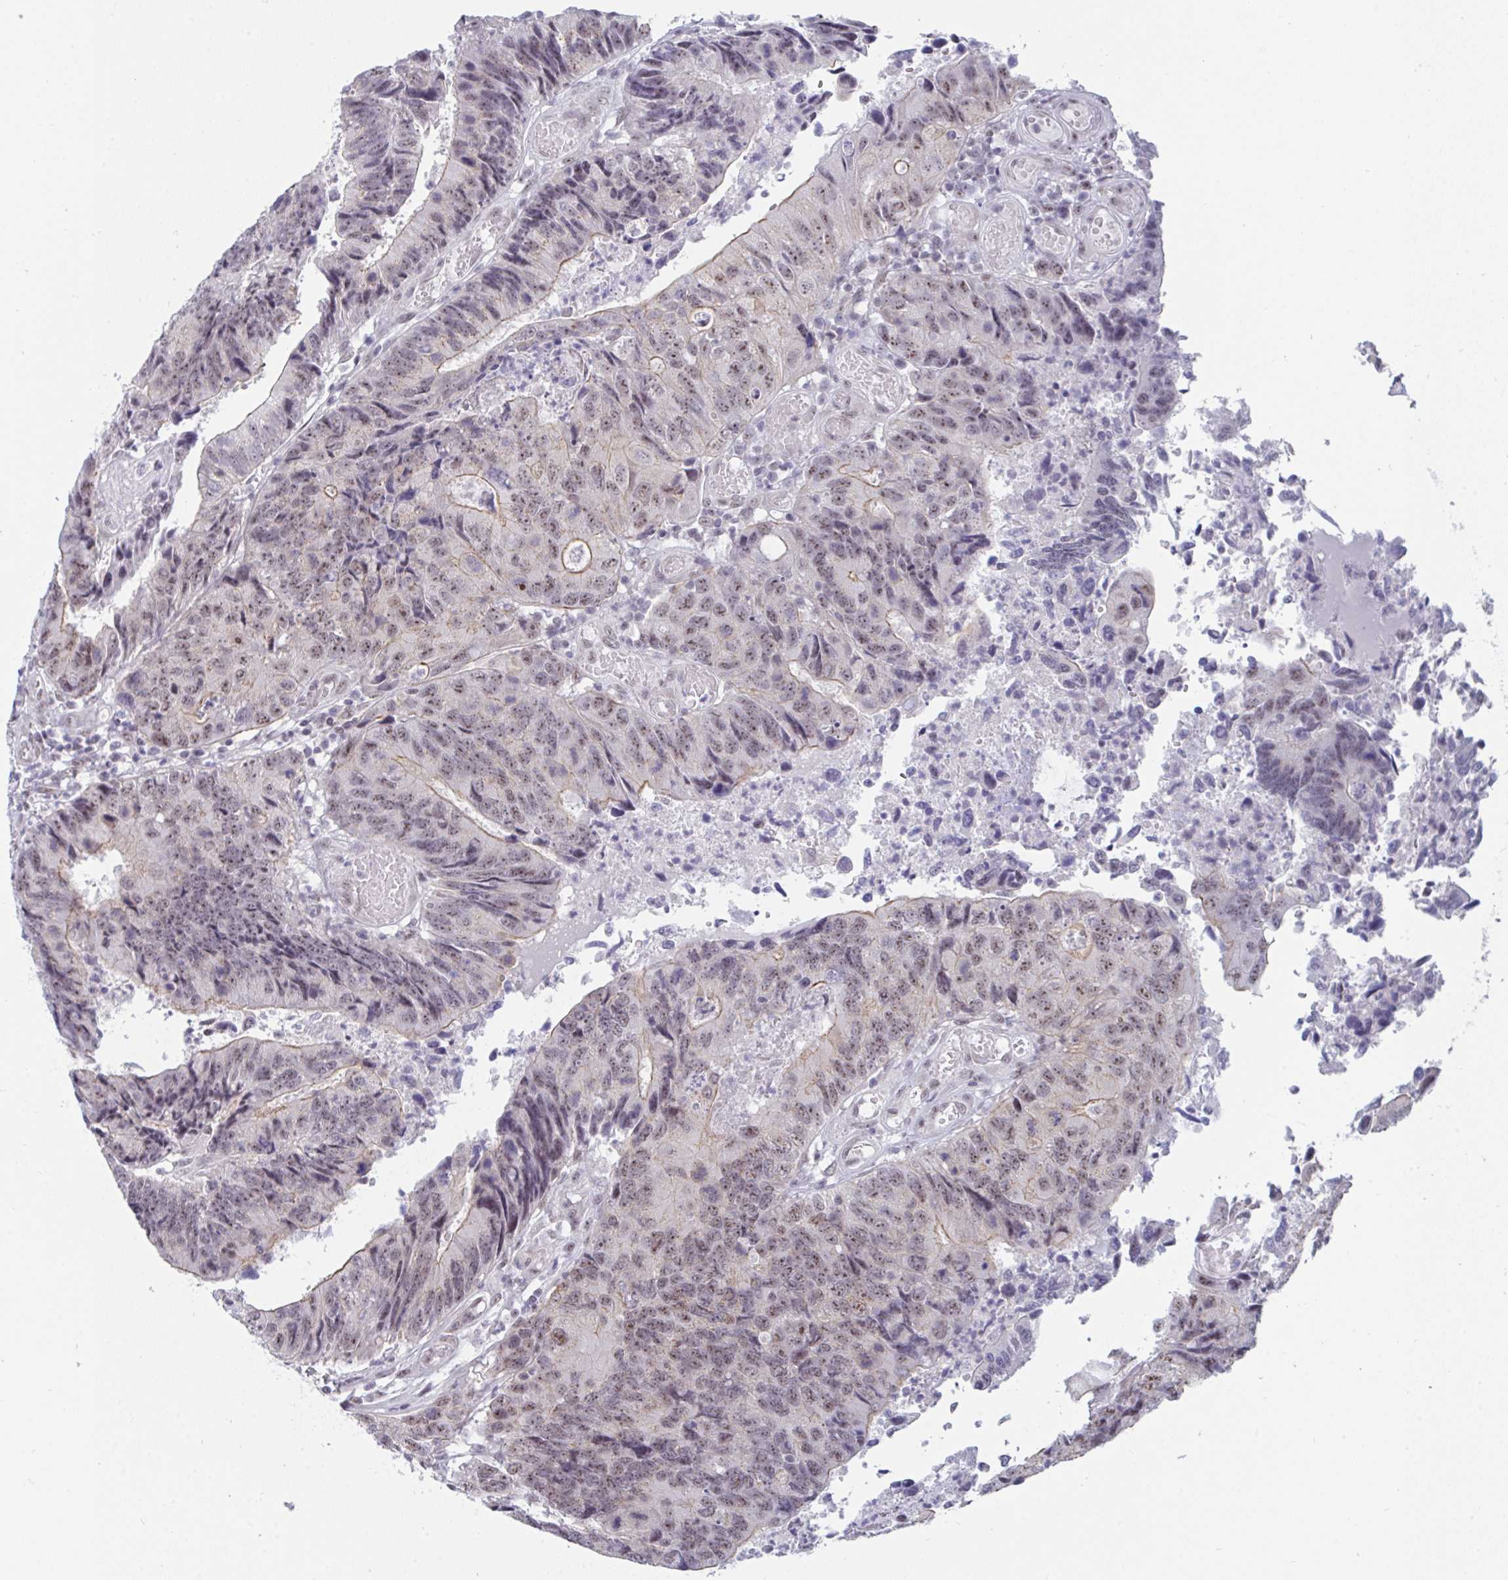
{"staining": {"intensity": "weak", "quantity": "25%-75%", "location": "cytoplasmic/membranous,nuclear"}, "tissue": "colorectal cancer", "cell_type": "Tumor cells", "image_type": "cancer", "snomed": [{"axis": "morphology", "description": "Adenocarcinoma, NOS"}, {"axis": "topography", "description": "Colon"}], "caption": "Brown immunohistochemical staining in human colorectal cancer (adenocarcinoma) shows weak cytoplasmic/membranous and nuclear expression in about 25%-75% of tumor cells.", "gene": "PRR14", "patient": {"sex": "female", "age": 67}}